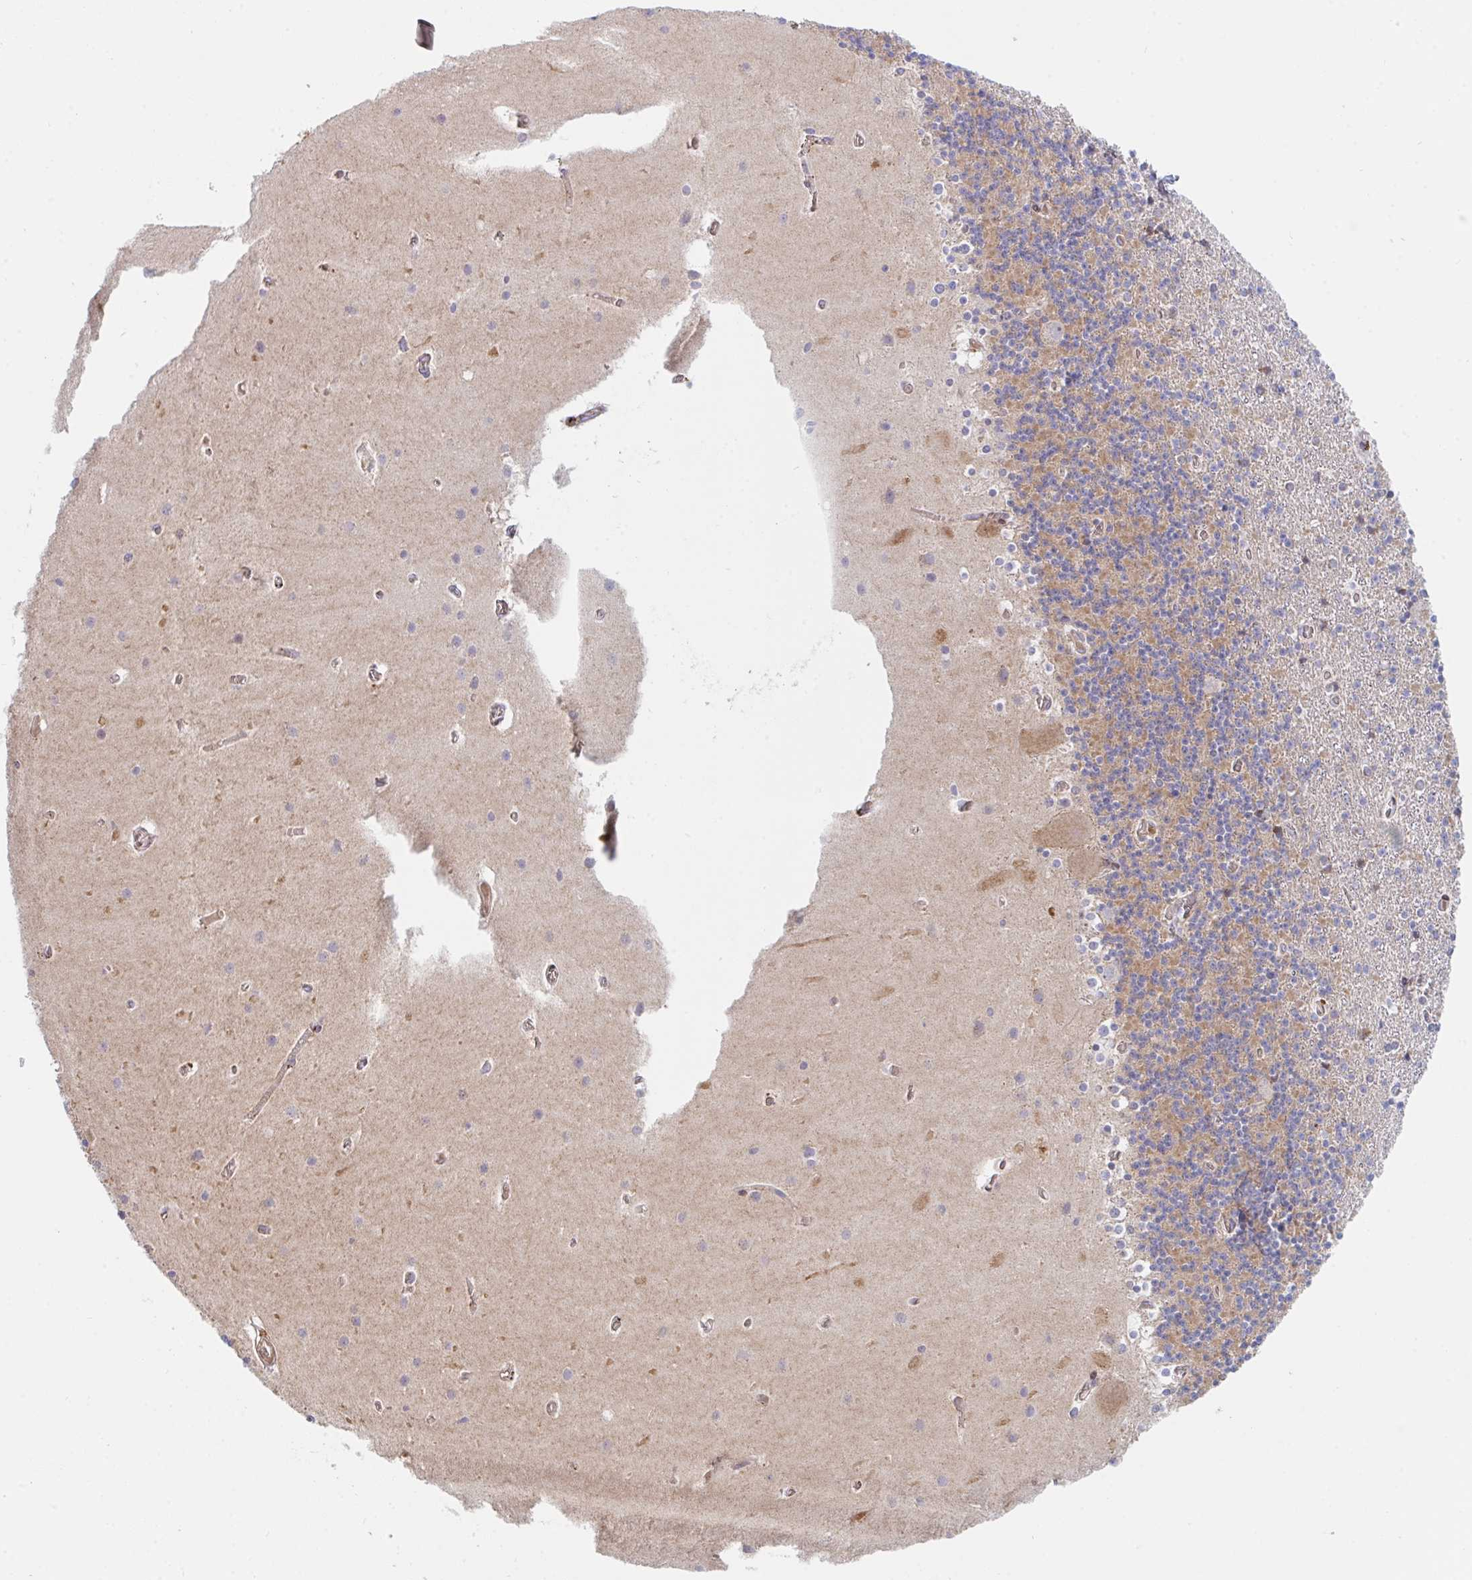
{"staining": {"intensity": "moderate", "quantity": "25%-75%", "location": "cytoplasmic/membranous"}, "tissue": "cerebellum", "cell_type": "Cells in granular layer", "image_type": "normal", "snomed": [{"axis": "morphology", "description": "Normal tissue, NOS"}, {"axis": "topography", "description": "Cerebellum"}], "caption": "IHC micrograph of normal cerebellum stained for a protein (brown), which shows medium levels of moderate cytoplasmic/membranous positivity in about 25%-75% of cells in granular layer.", "gene": "TNFSF4", "patient": {"sex": "male", "age": 70}}